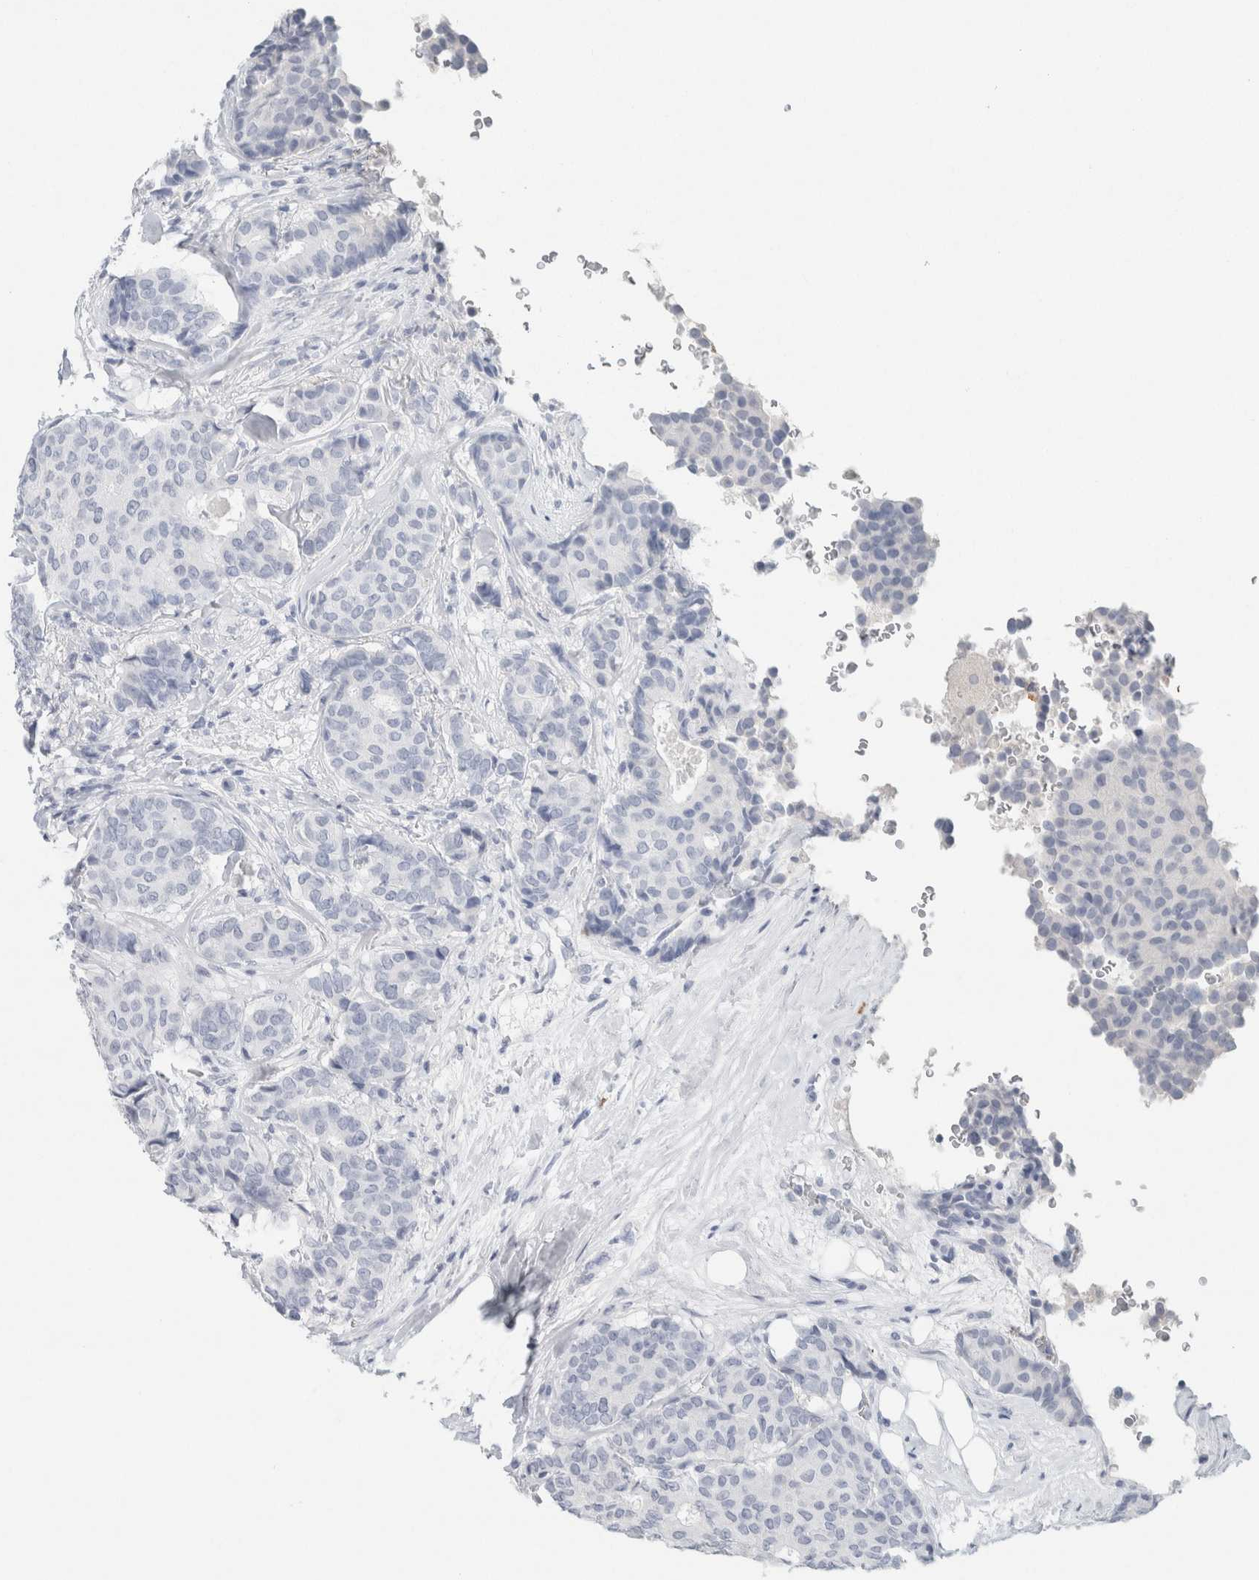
{"staining": {"intensity": "negative", "quantity": "none", "location": "none"}, "tissue": "breast cancer", "cell_type": "Tumor cells", "image_type": "cancer", "snomed": [{"axis": "morphology", "description": "Duct carcinoma"}, {"axis": "topography", "description": "Breast"}], "caption": "The micrograph demonstrates no staining of tumor cells in breast cancer (infiltrating ductal carcinoma). (DAB (3,3'-diaminobenzidine) IHC, high magnification).", "gene": "IL6", "patient": {"sex": "female", "age": 75}}